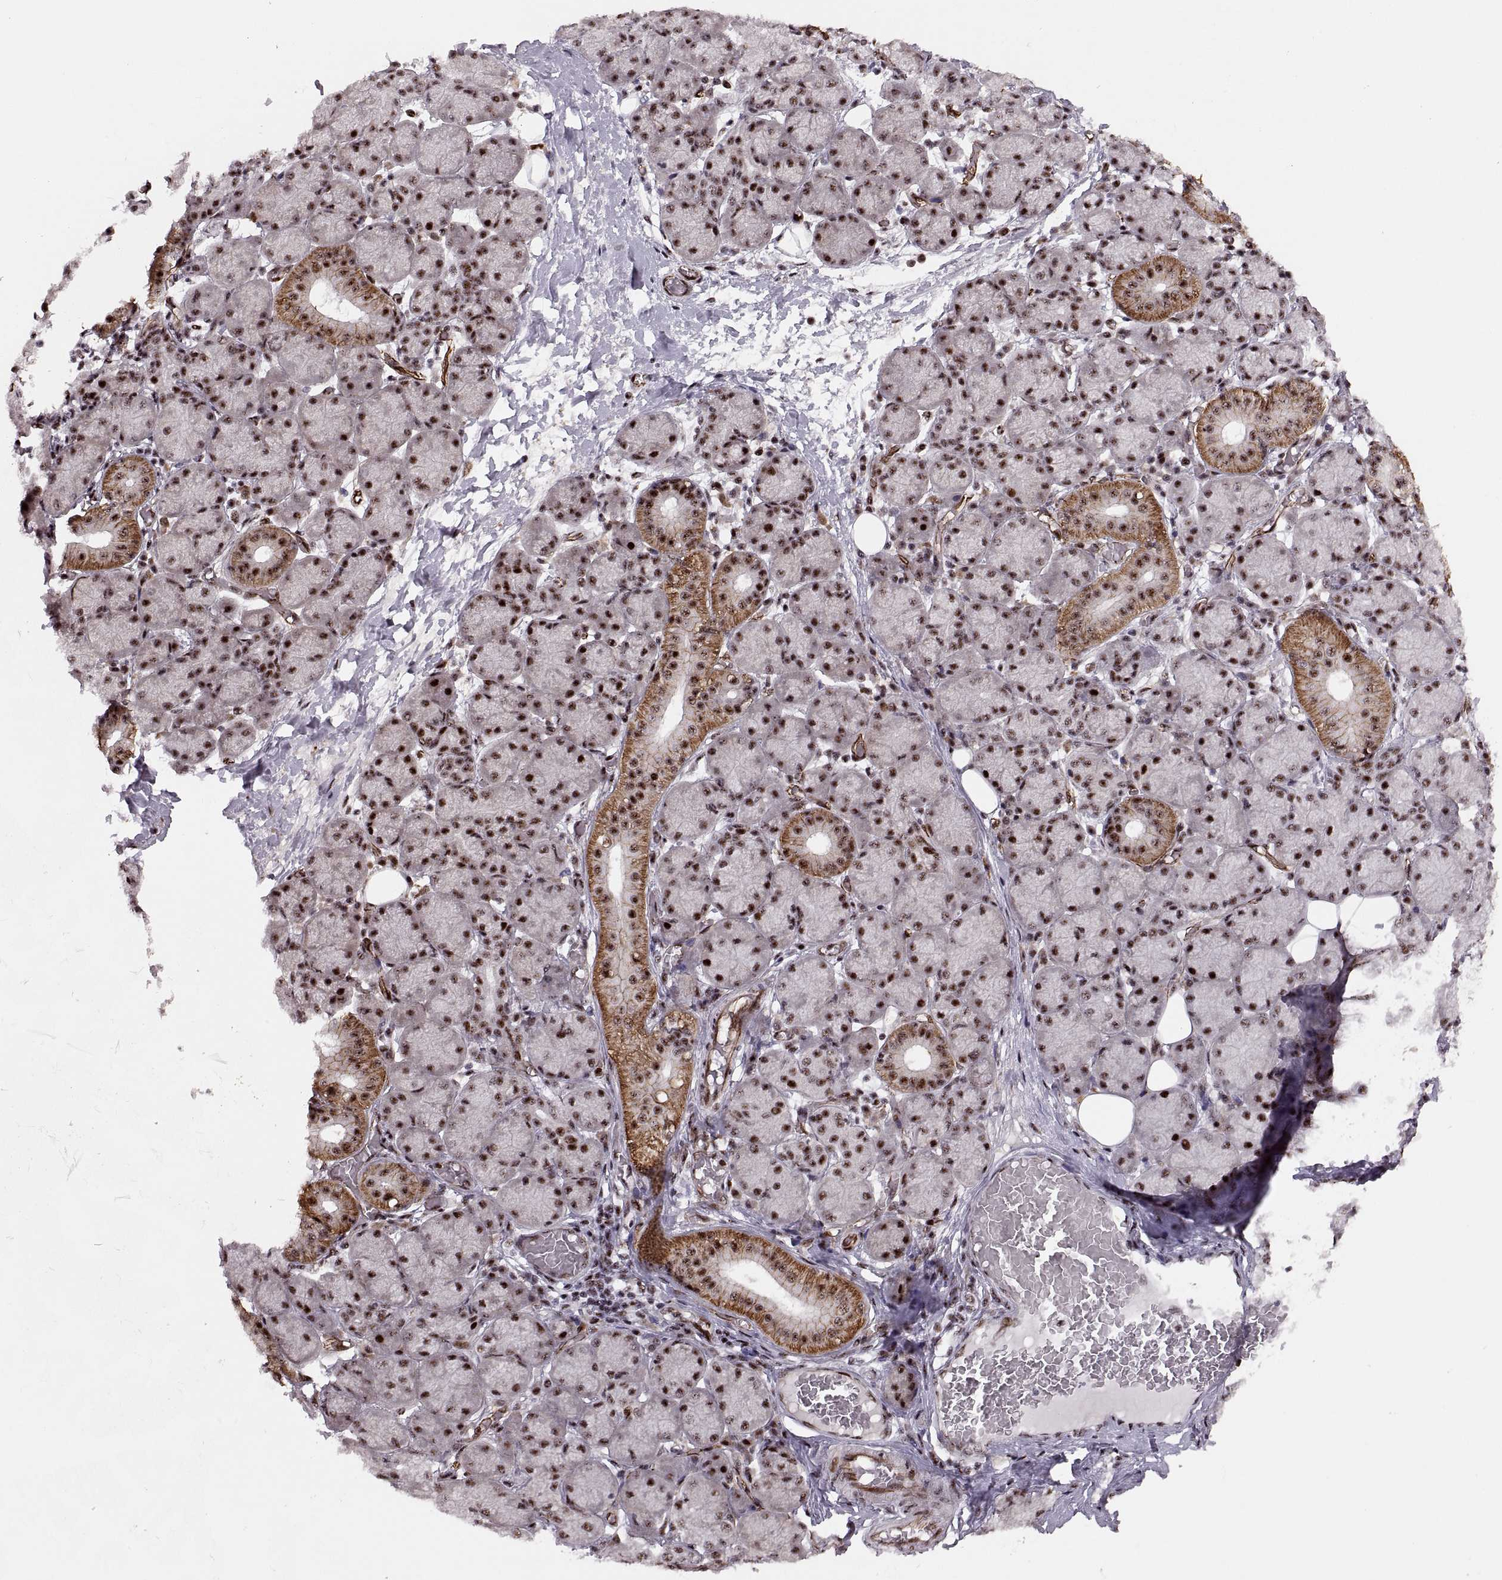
{"staining": {"intensity": "strong", "quantity": ">75%", "location": "cytoplasmic/membranous,nuclear"}, "tissue": "salivary gland", "cell_type": "Glandular cells", "image_type": "normal", "snomed": [{"axis": "morphology", "description": "Normal tissue, NOS"}, {"axis": "topography", "description": "Salivary gland"}, {"axis": "topography", "description": "Peripheral nerve tissue"}], "caption": "Benign salivary gland was stained to show a protein in brown. There is high levels of strong cytoplasmic/membranous,nuclear expression in about >75% of glandular cells.", "gene": "ZCCHC17", "patient": {"sex": "female", "age": 24}}